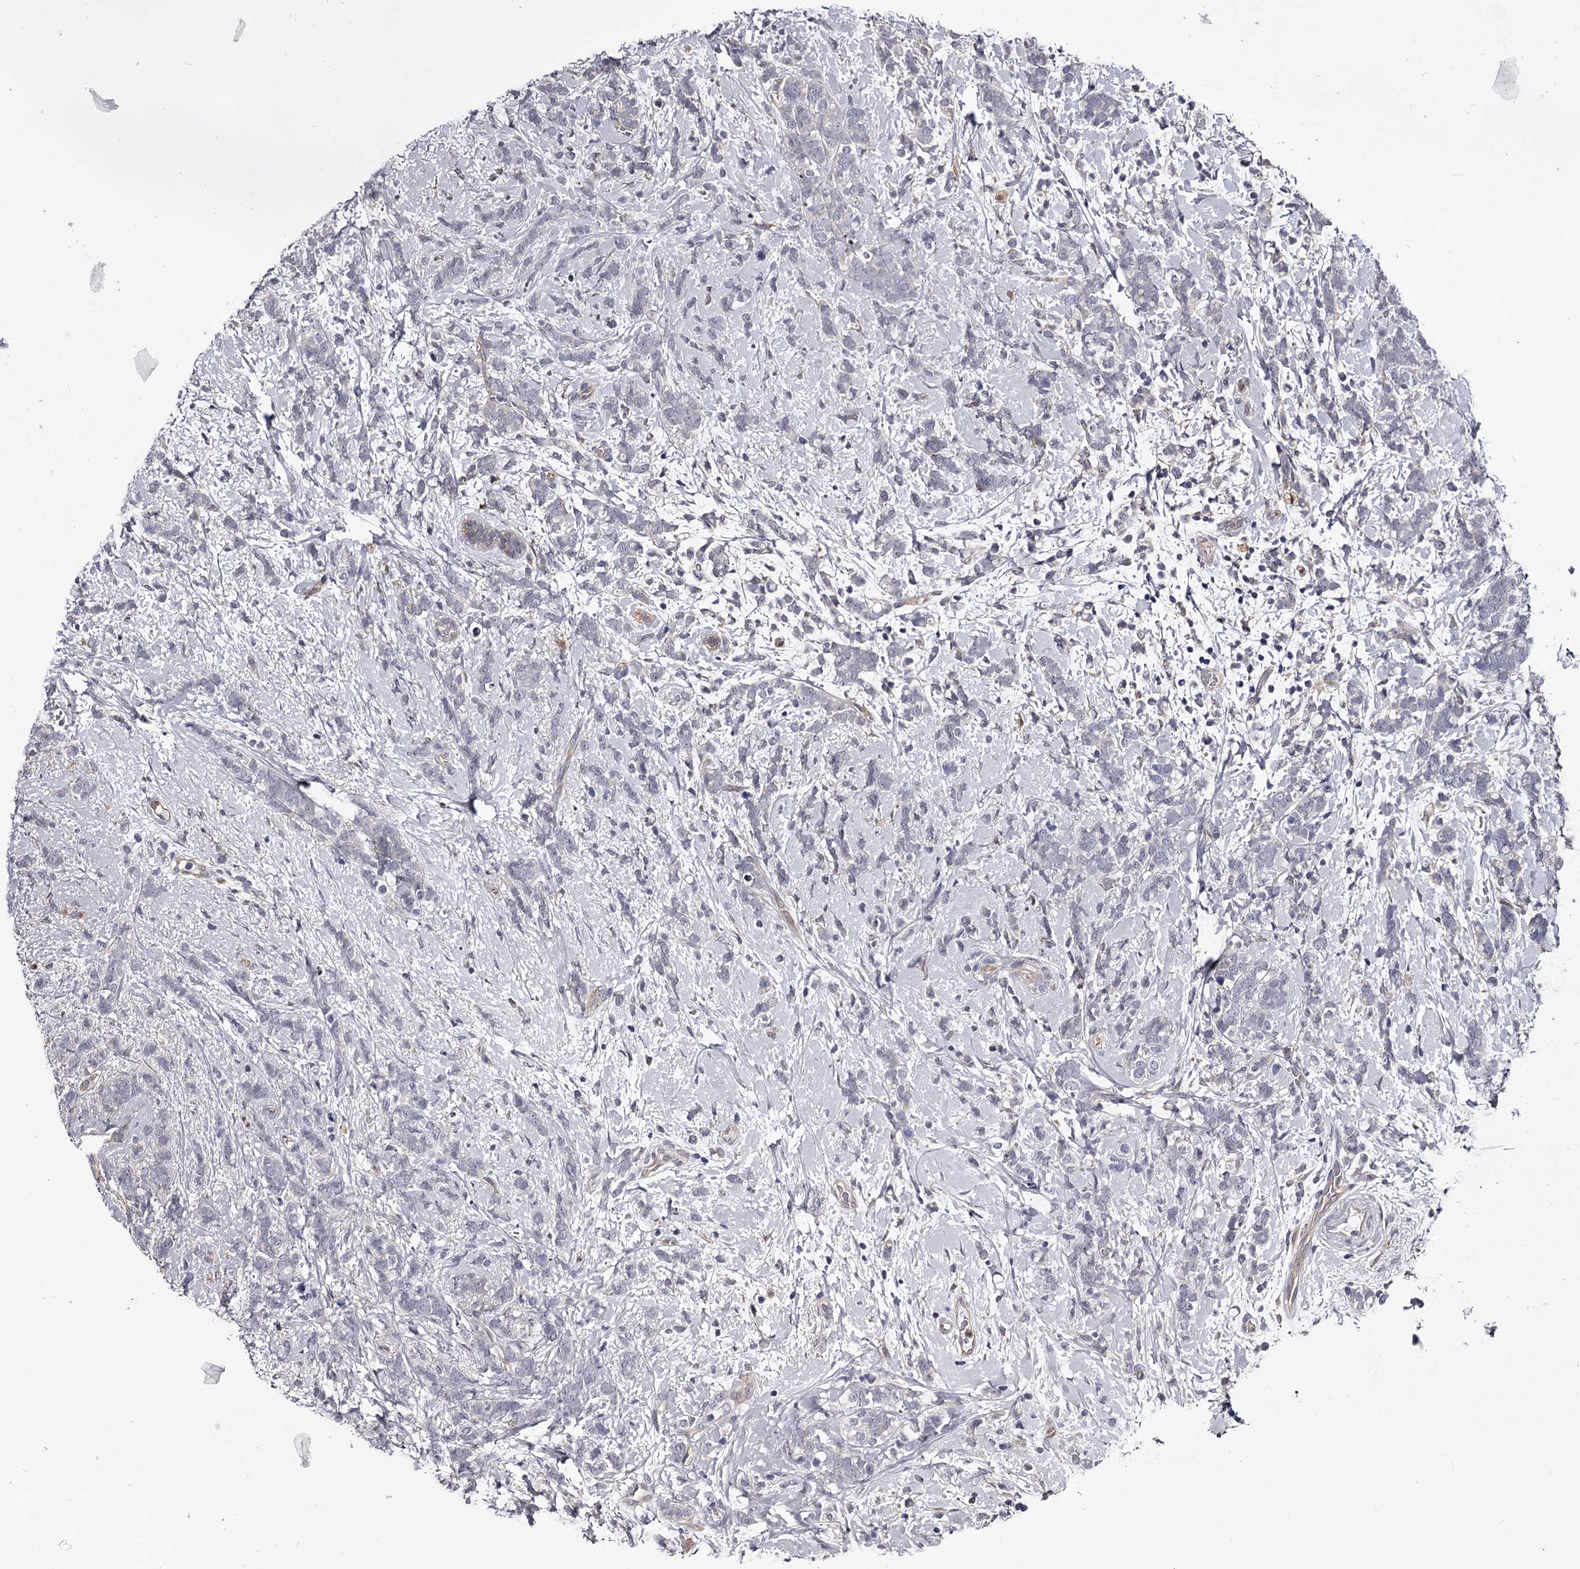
{"staining": {"intensity": "negative", "quantity": "none", "location": "none"}, "tissue": "breast cancer", "cell_type": "Tumor cells", "image_type": "cancer", "snomed": [{"axis": "morphology", "description": "Lobular carcinoma"}, {"axis": "topography", "description": "Breast"}], "caption": "IHC of lobular carcinoma (breast) demonstrates no staining in tumor cells.", "gene": "GSTO1", "patient": {"sex": "female", "age": 58}}